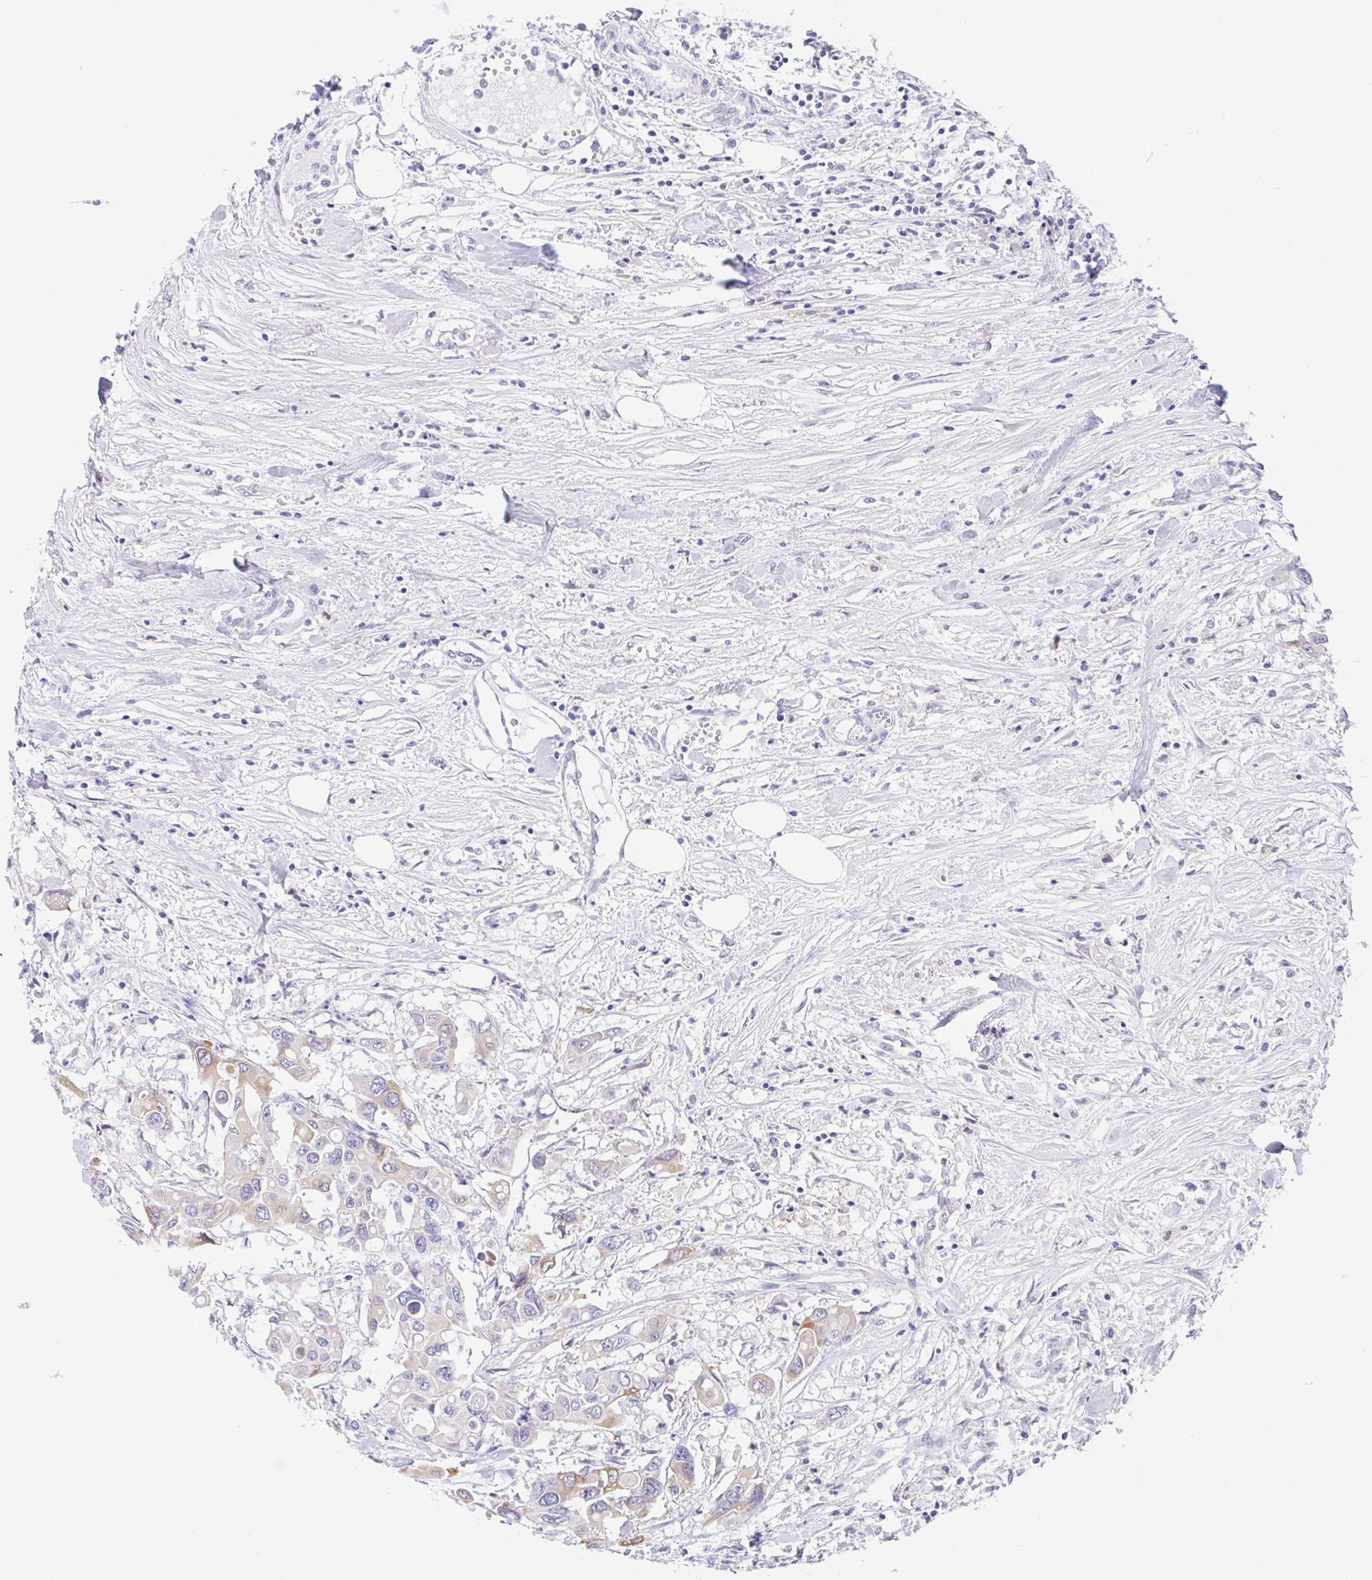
{"staining": {"intensity": "moderate", "quantity": "<25%", "location": "cytoplasmic/membranous"}, "tissue": "colorectal cancer", "cell_type": "Tumor cells", "image_type": "cancer", "snomed": [{"axis": "morphology", "description": "Adenocarcinoma, NOS"}, {"axis": "topography", "description": "Colon"}], "caption": "The immunohistochemical stain highlights moderate cytoplasmic/membranous expression in tumor cells of colorectal adenocarcinoma tissue.", "gene": "TMEM86A", "patient": {"sex": "male", "age": 77}}